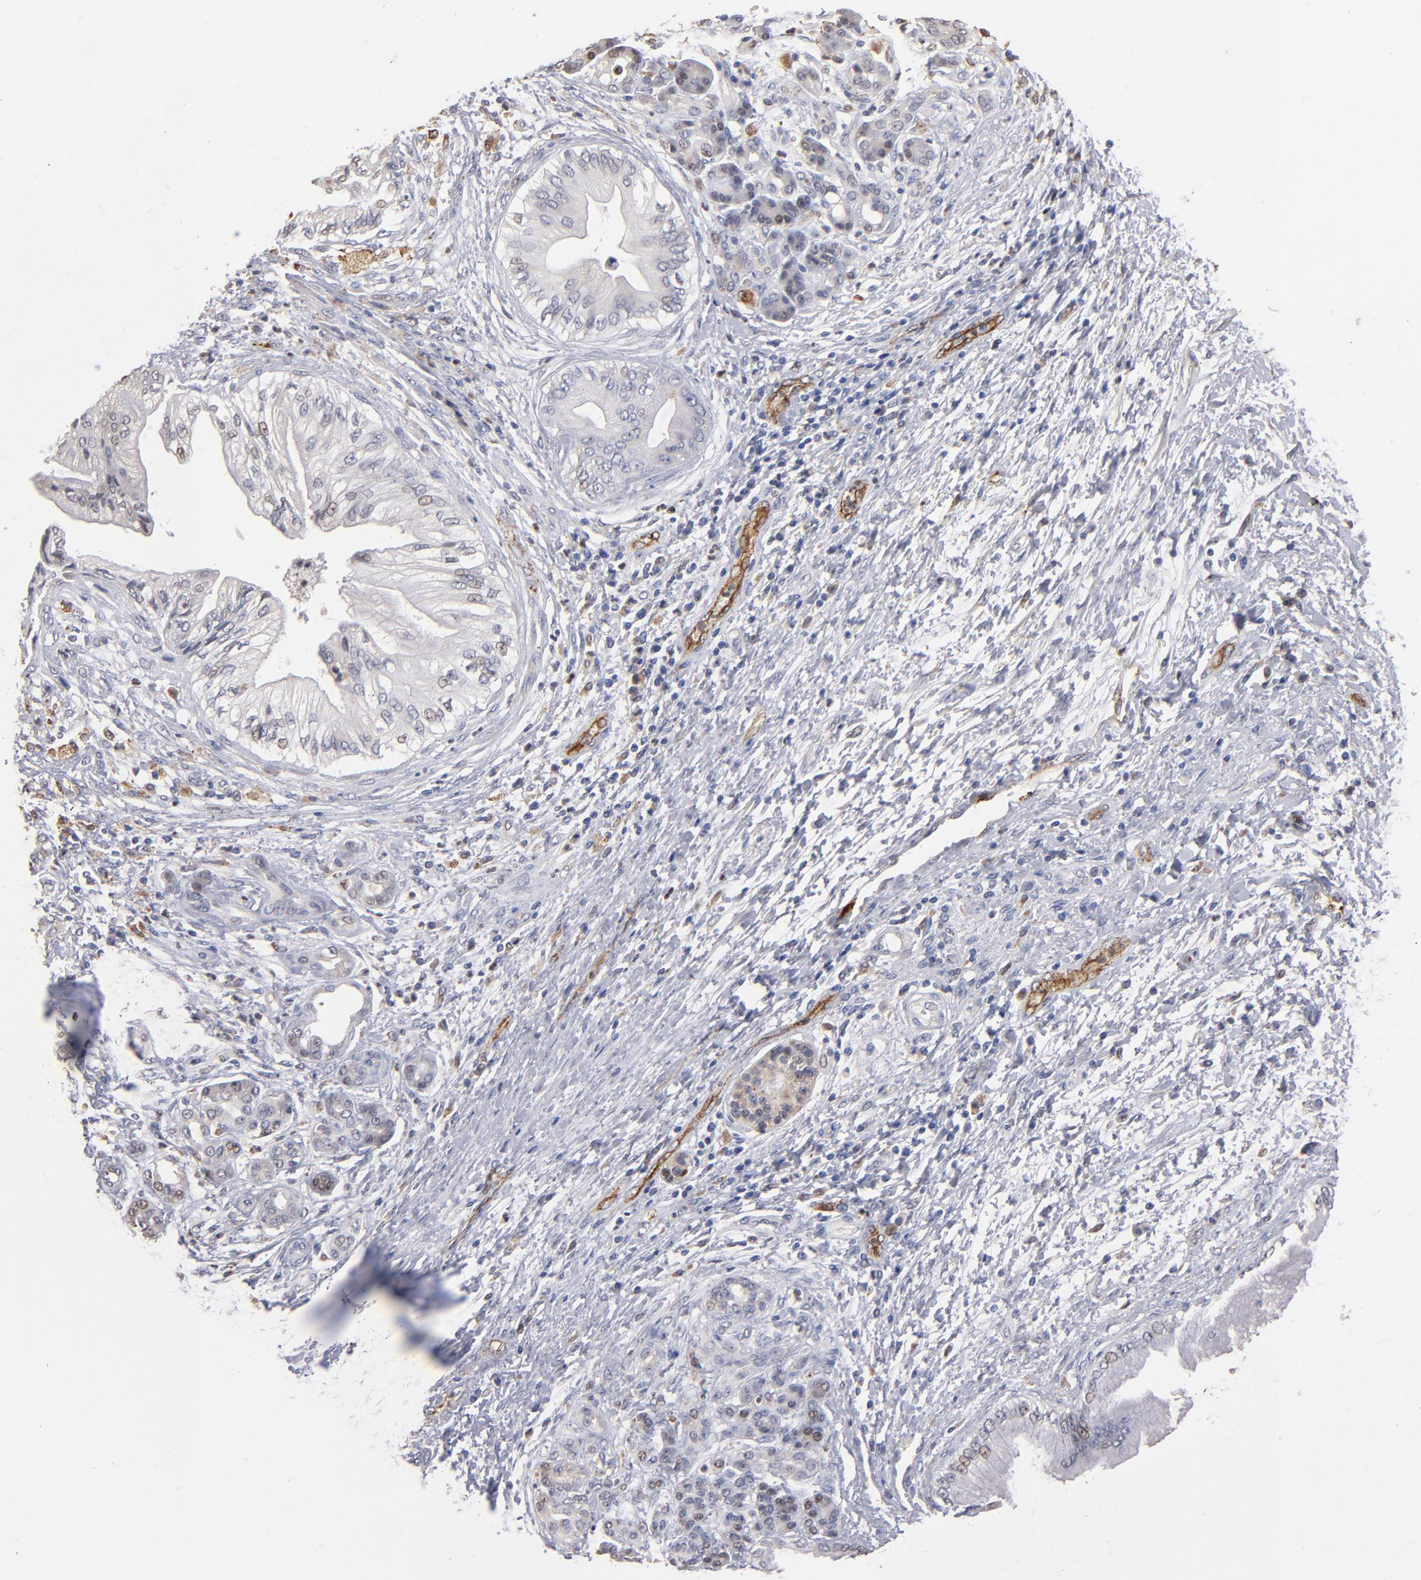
{"staining": {"intensity": "negative", "quantity": "none", "location": "none"}, "tissue": "pancreatic cancer", "cell_type": "Tumor cells", "image_type": "cancer", "snomed": [{"axis": "morphology", "description": "Adenocarcinoma, NOS"}, {"axis": "topography", "description": "Pancreas"}], "caption": "The histopathology image demonstrates no staining of tumor cells in pancreatic adenocarcinoma. (DAB (3,3'-diaminobenzidine) immunohistochemistry (IHC) visualized using brightfield microscopy, high magnification).", "gene": "SELP", "patient": {"sex": "female", "age": 70}}